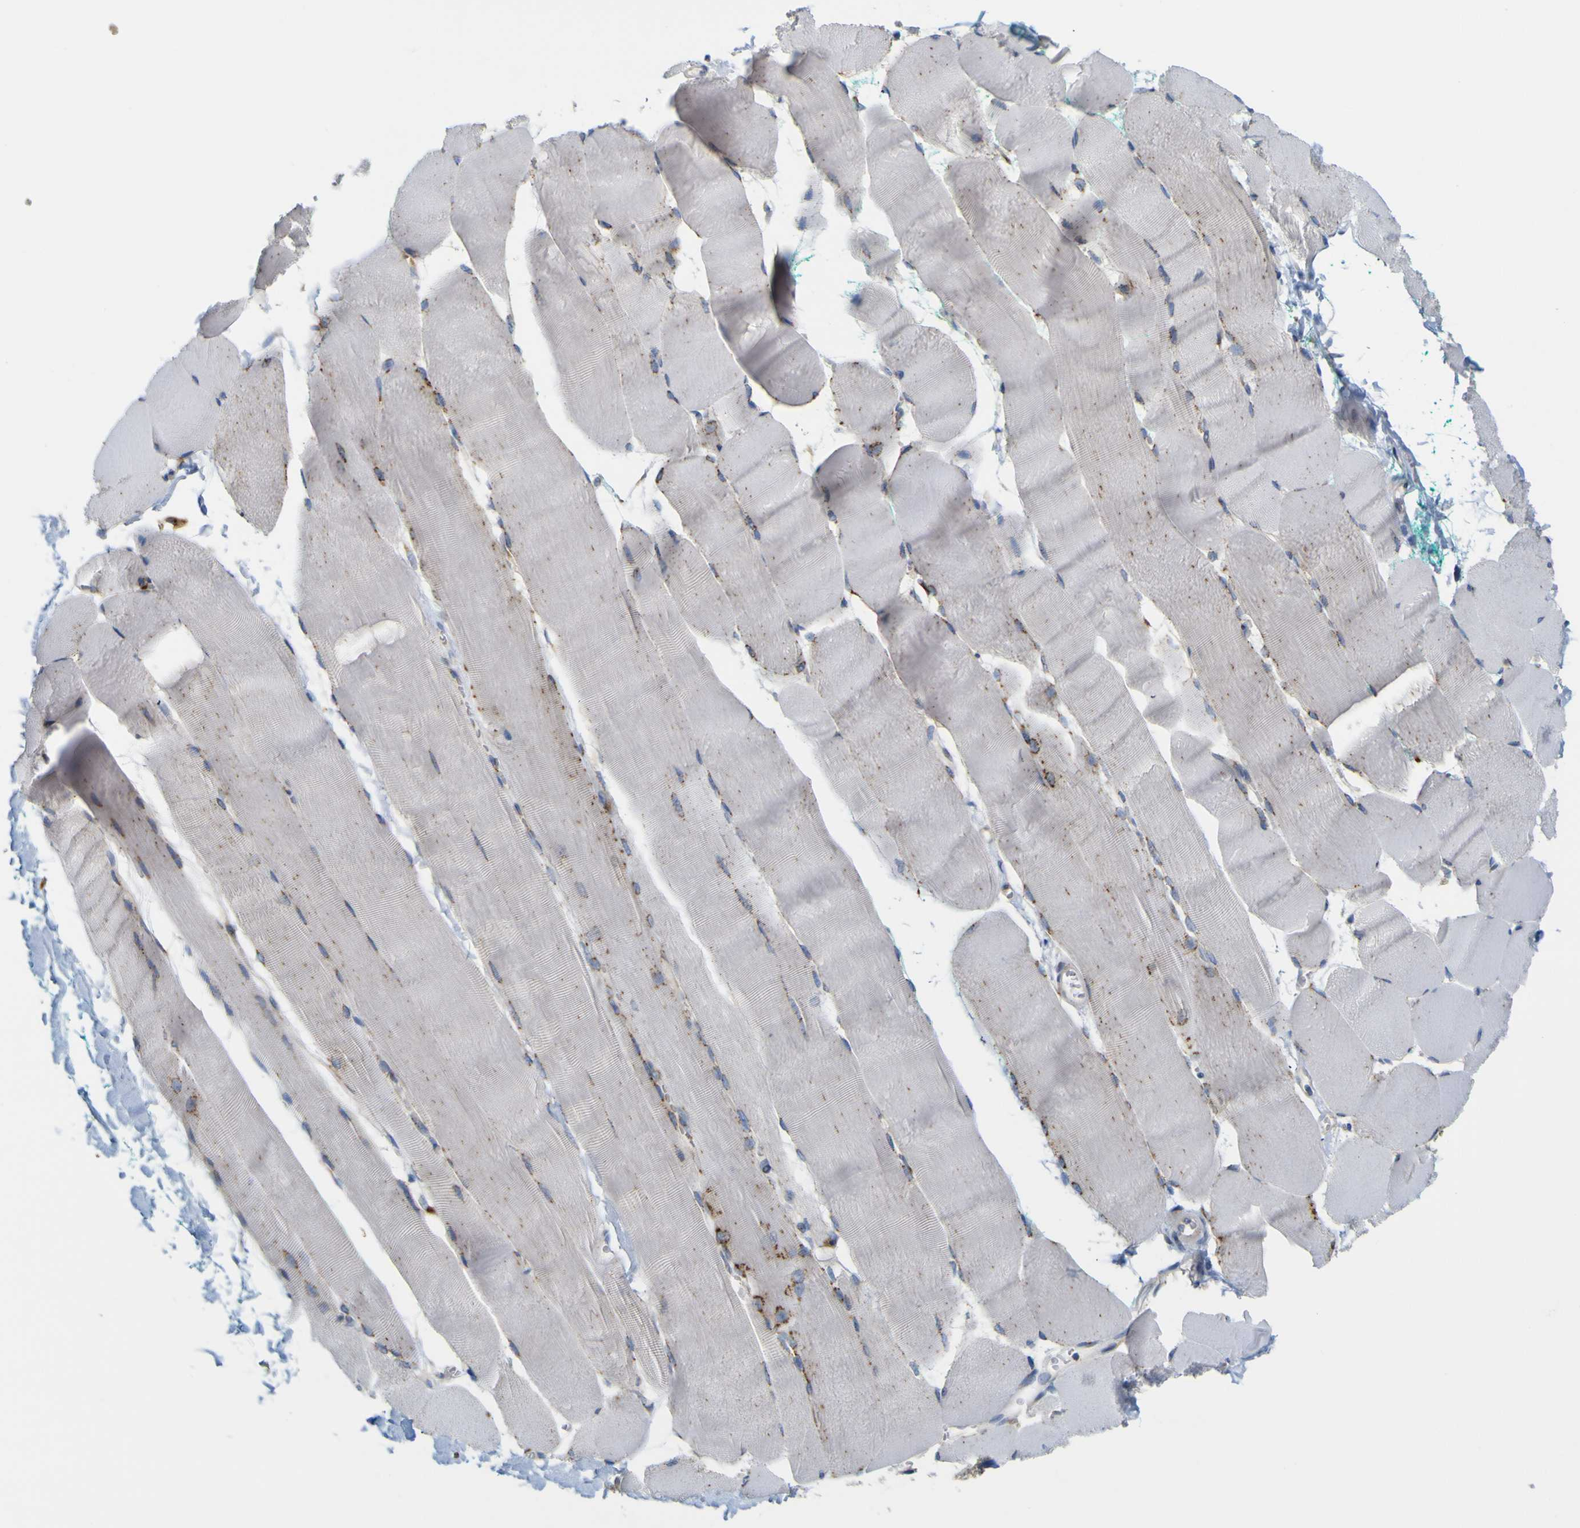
{"staining": {"intensity": "negative", "quantity": "none", "location": "none"}, "tissue": "skeletal muscle", "cell_type": "Myocytes", "image_type": "normal", "snomed": [{"axis": "morphology", "description": "Normal tissue, NOS"}, {"axis": "morphology", "description": "Squamous cell carcinoma, NOS"}, {"axis": "topography", "description": "Skeletal muscle"}], "caption": "Myocytes show no significant protein staining in normal skeletal muscle. Brightfield microscopy of IHC stained with DAB (brown) and hematoxylin (blue), captured at high magnification.", "gene": "IGF2R", "patient": {"sex": "male", "age": 51}}